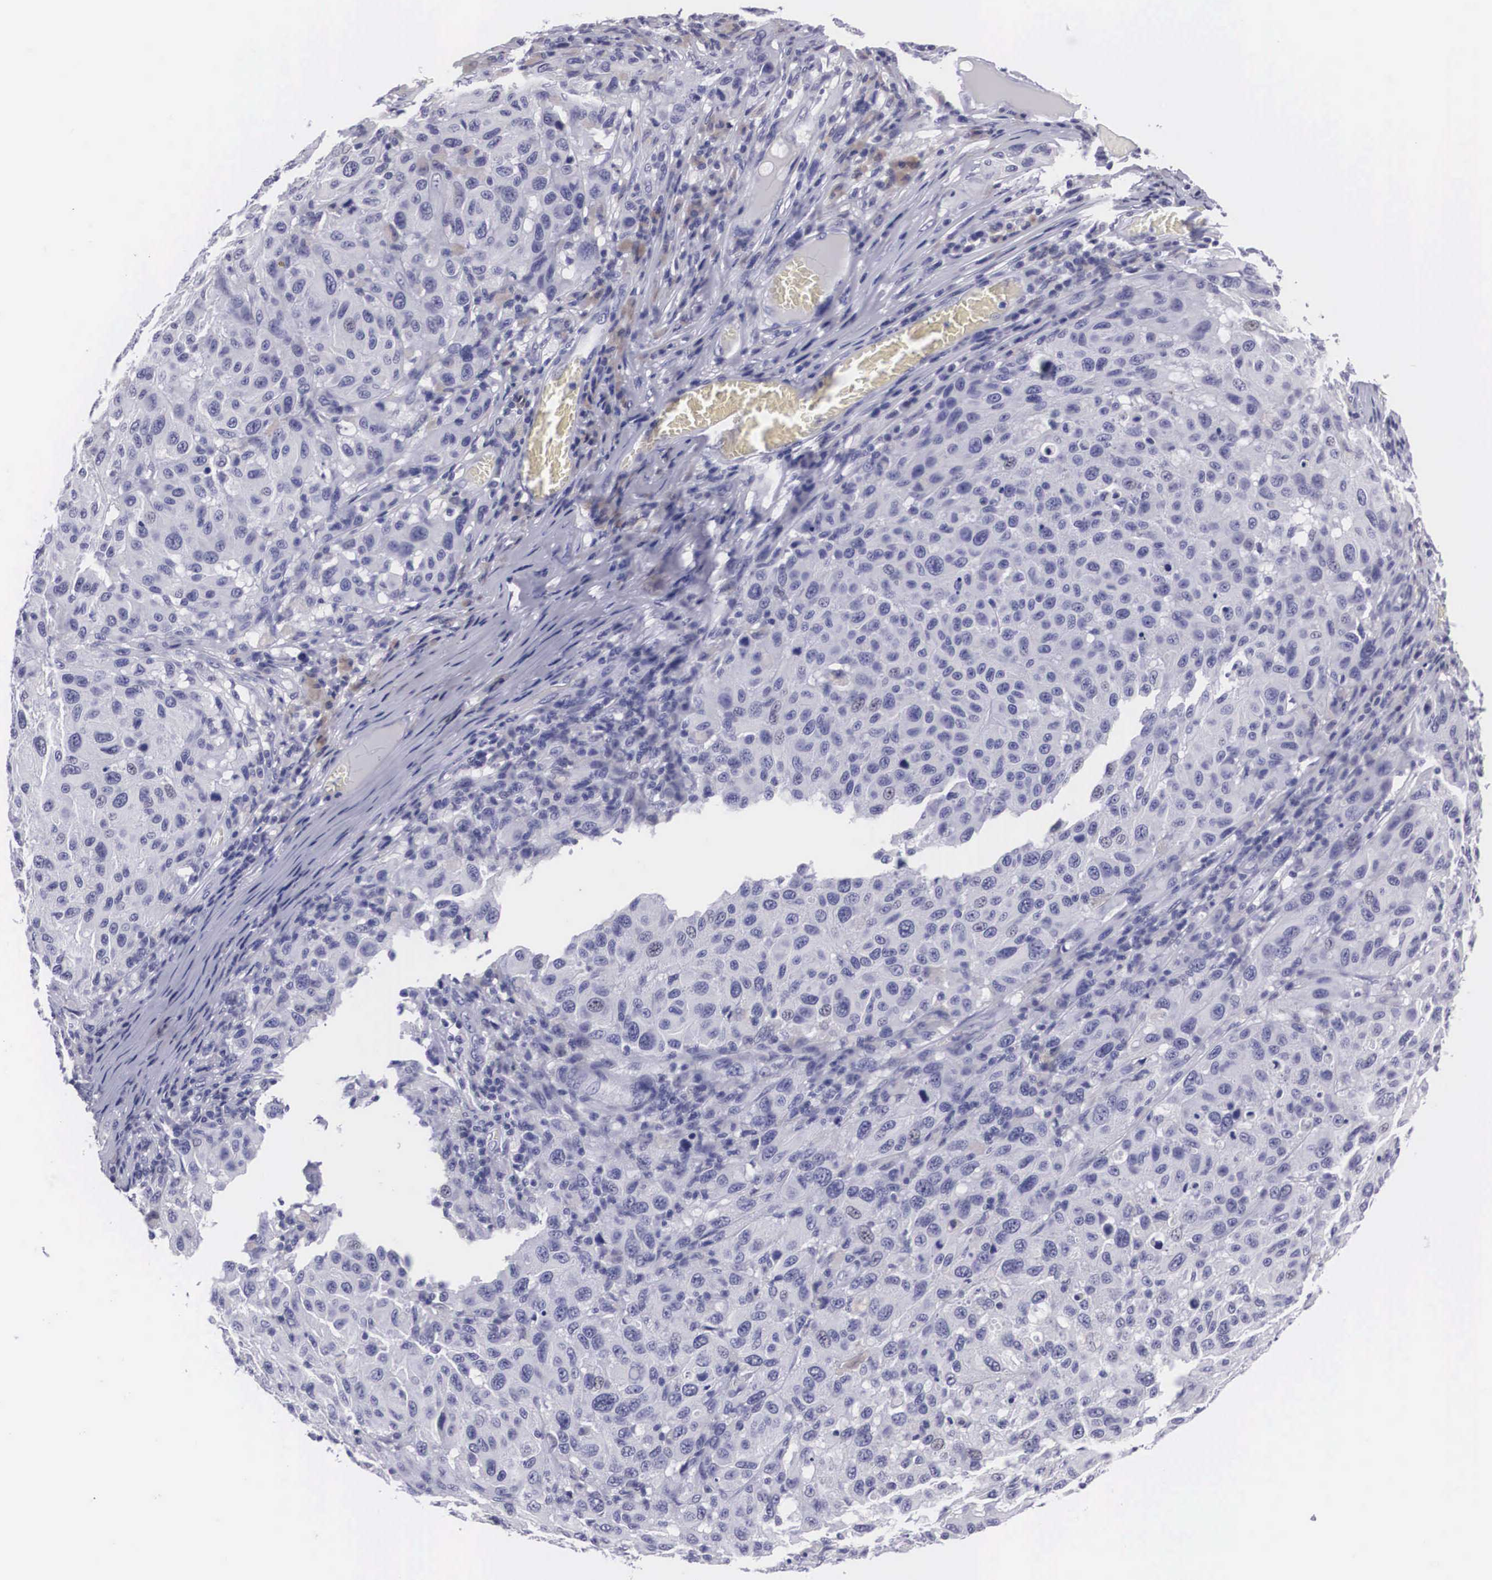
{"staining": {"intensity": "negative", "quantity": "none", "location": "none"}, "tissue": "melanoma", "cell_type": "Tumor cells", "image_type": "cancer", "snomed": [{"axis": "morphology", "description": "Malignant melanoma, NOS"}, {"axis": "topography", "description": "Skin"}], "caption": "The photomicrograph shows no significant positivity in tumor cells of melanoma. Brightfield microscopy of immunohistochemistry (IHC) stained with DAB (3,3'-diaminobenzidine) (brown) and hematoxylin (blue), captured at high magnification.", "gene": "C22orf31", "patient": {"sex": "female", "age": 77}}